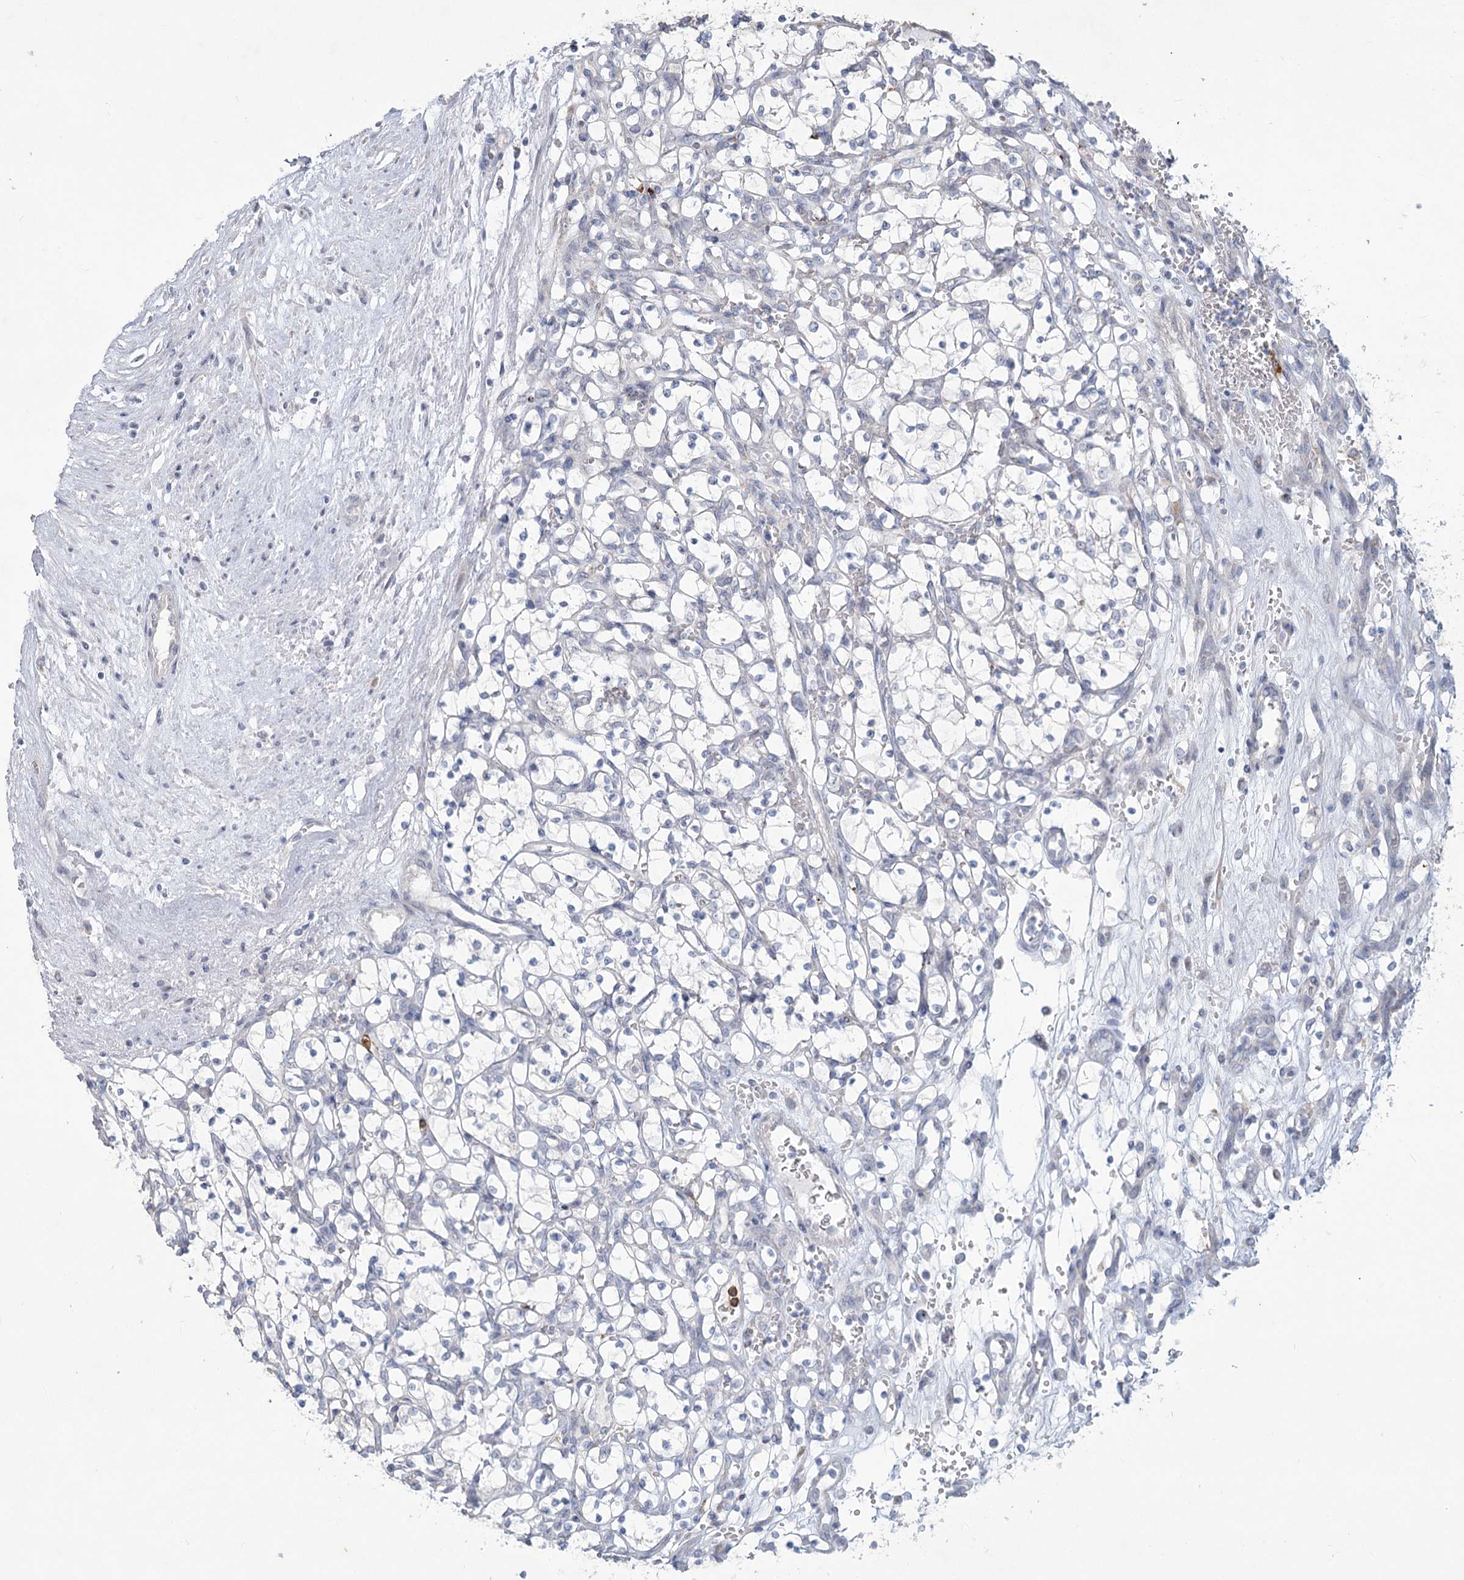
{"staining": {"intensity": "negative", "quantity": "none", "location": "none"}, "tissue": "renal cancer", "cell_type": "Tumor cells", "image_type": "cancer", "snomed": [{"axis": "morphology", "description": "Adenocarcinoma, NOS"}, {"axis": "topography", "description": "Kidney"}], "caption": "A high-resolution micrograph shows immunohistochemistry (IHC) staining of renal adenocarcinoma, which displays no significant expression in tumor cells. The staining is performed using DAB (3,3'-diaminobenzidine) brown chromogen with nuclei counter-stained in using hematoxylin.", "gene": "PLA2G12A", "patient": {"sex": "female", "age": 69}}